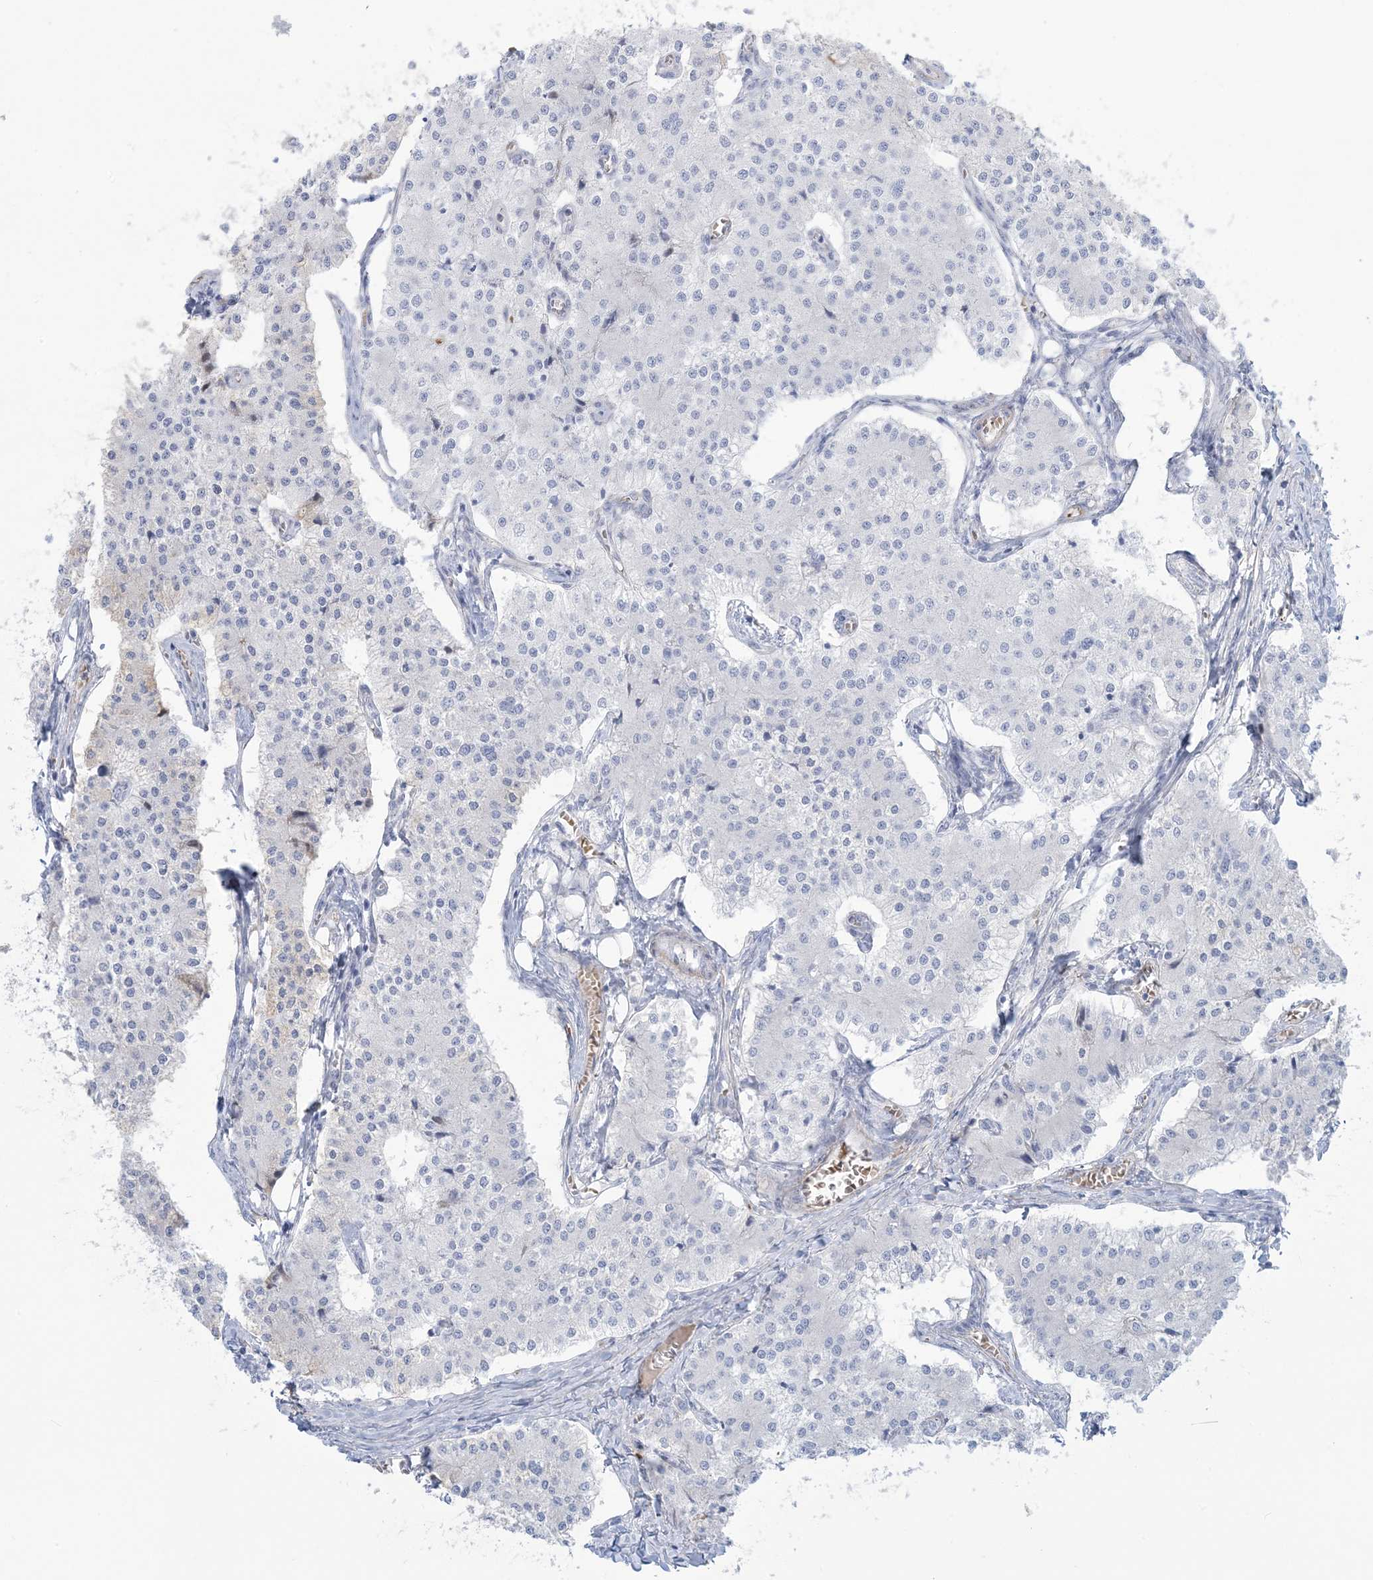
{"staining": {"intensity": "negative", "quantity": "none", "location": "none"}, "tissue": "carcinoid", "cell_type": "Tumor cells", "image_type": "cancer", "snomed": [{"axis": "morphology", "description": "Carcinoid, malignant, NOS"}, {"axis": "topography", "description": "Colon"}], "caption": "This histopathology image is of carcinoid stained with immunohistochemistry to label a protein in brown with the nuclei are counter-stained blue. There is no expression in tumor cells. (DAB immunohistochemistry (IHC) visualized using brightfield microscopy, high magnification).", "gene": "AGXT", "patient": {"sex": "female", "age": 52}}